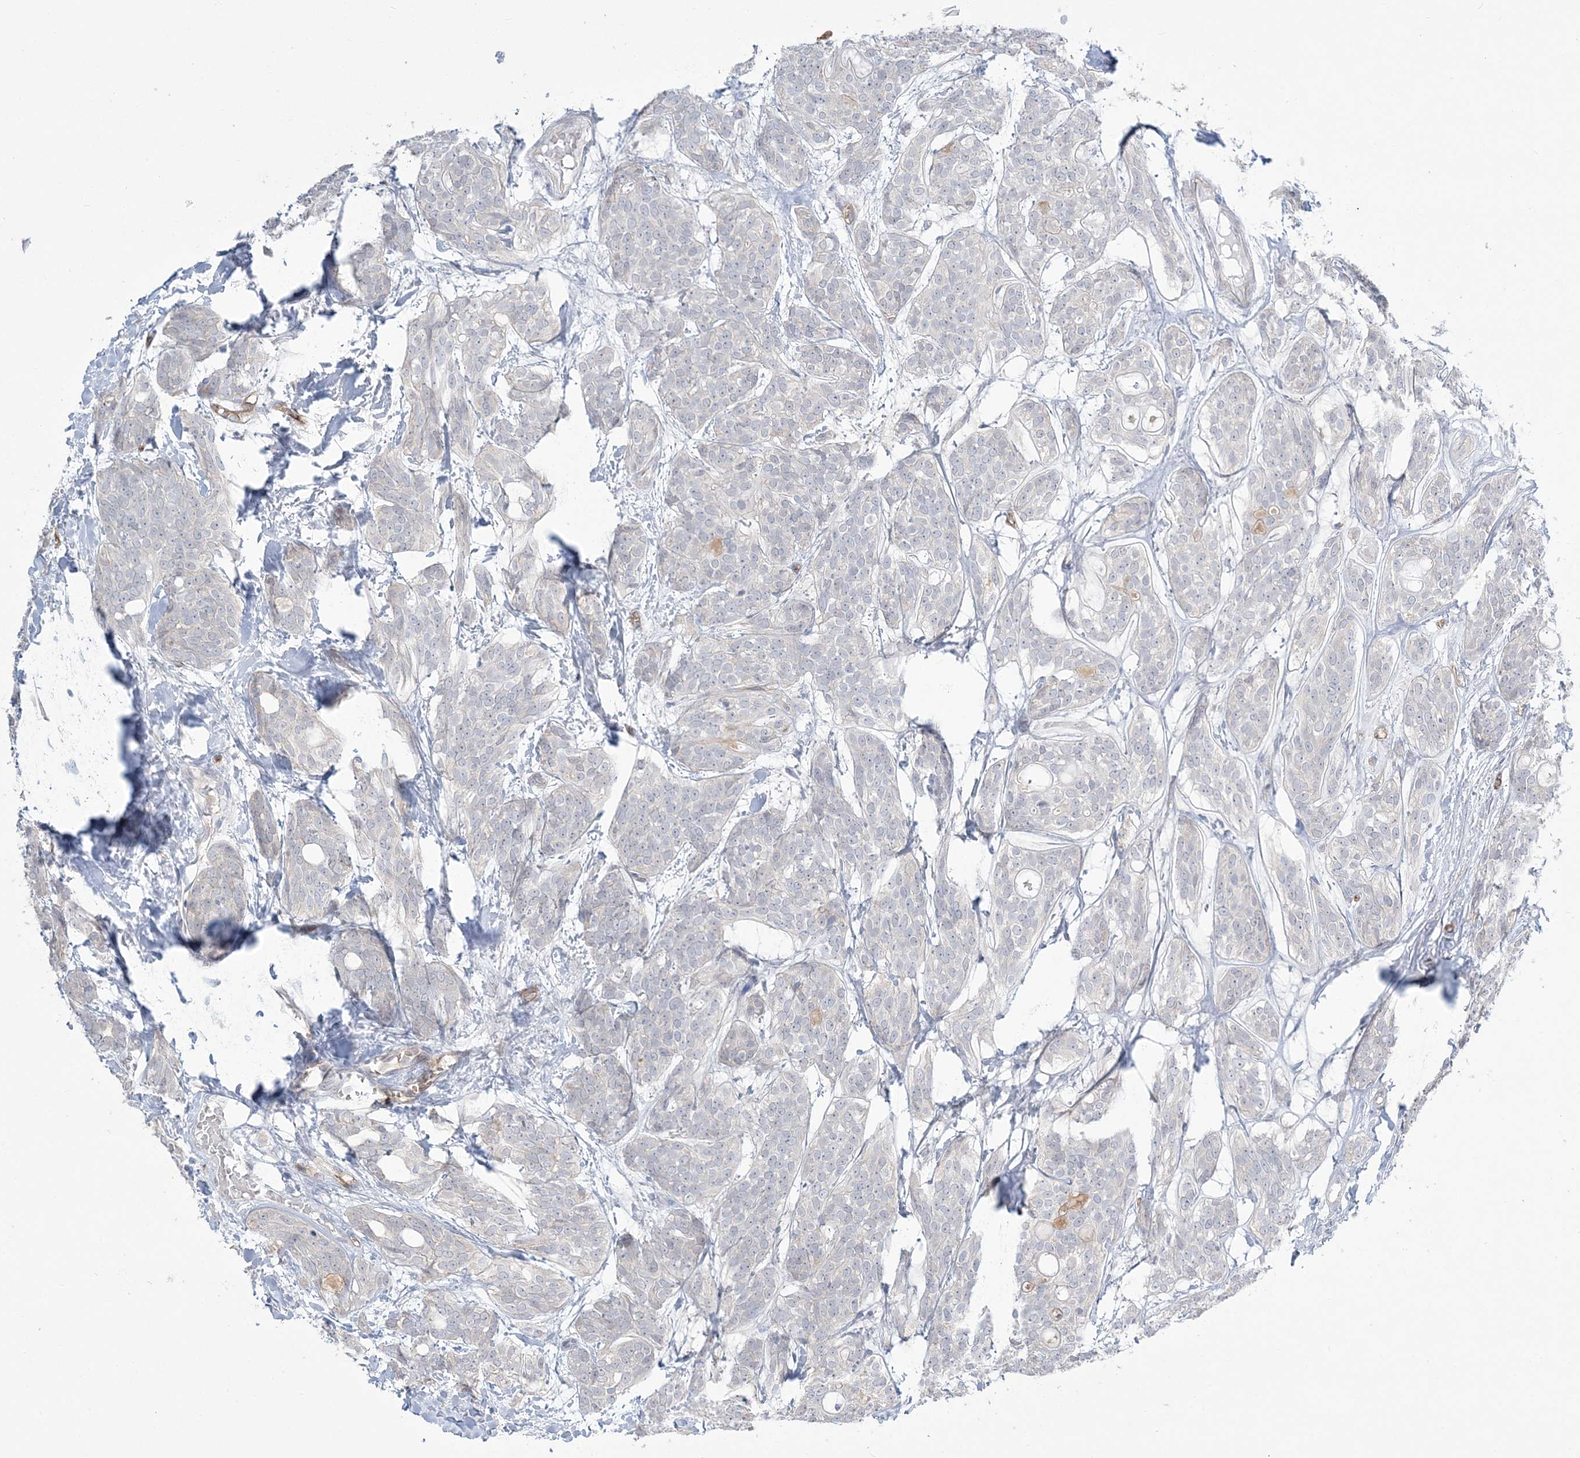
{"staining": {"intensity": "negative", "quantity": "none", "location": "none"}, "tissue": "head and neck cancer", "cell_type": "Tumor cells", "image_type": "cancer", "snomed": [{"axis": "morphology", "description": "Adenocarcinoma, NOS"}, {"axis": "topography", "description": "Head-Neck"}], "caption": "Tumor cells show no significant expression in head and neck adenocarcinoma.", "gene": "FARSB", "patient": {"sex": "male", "age": 66}}